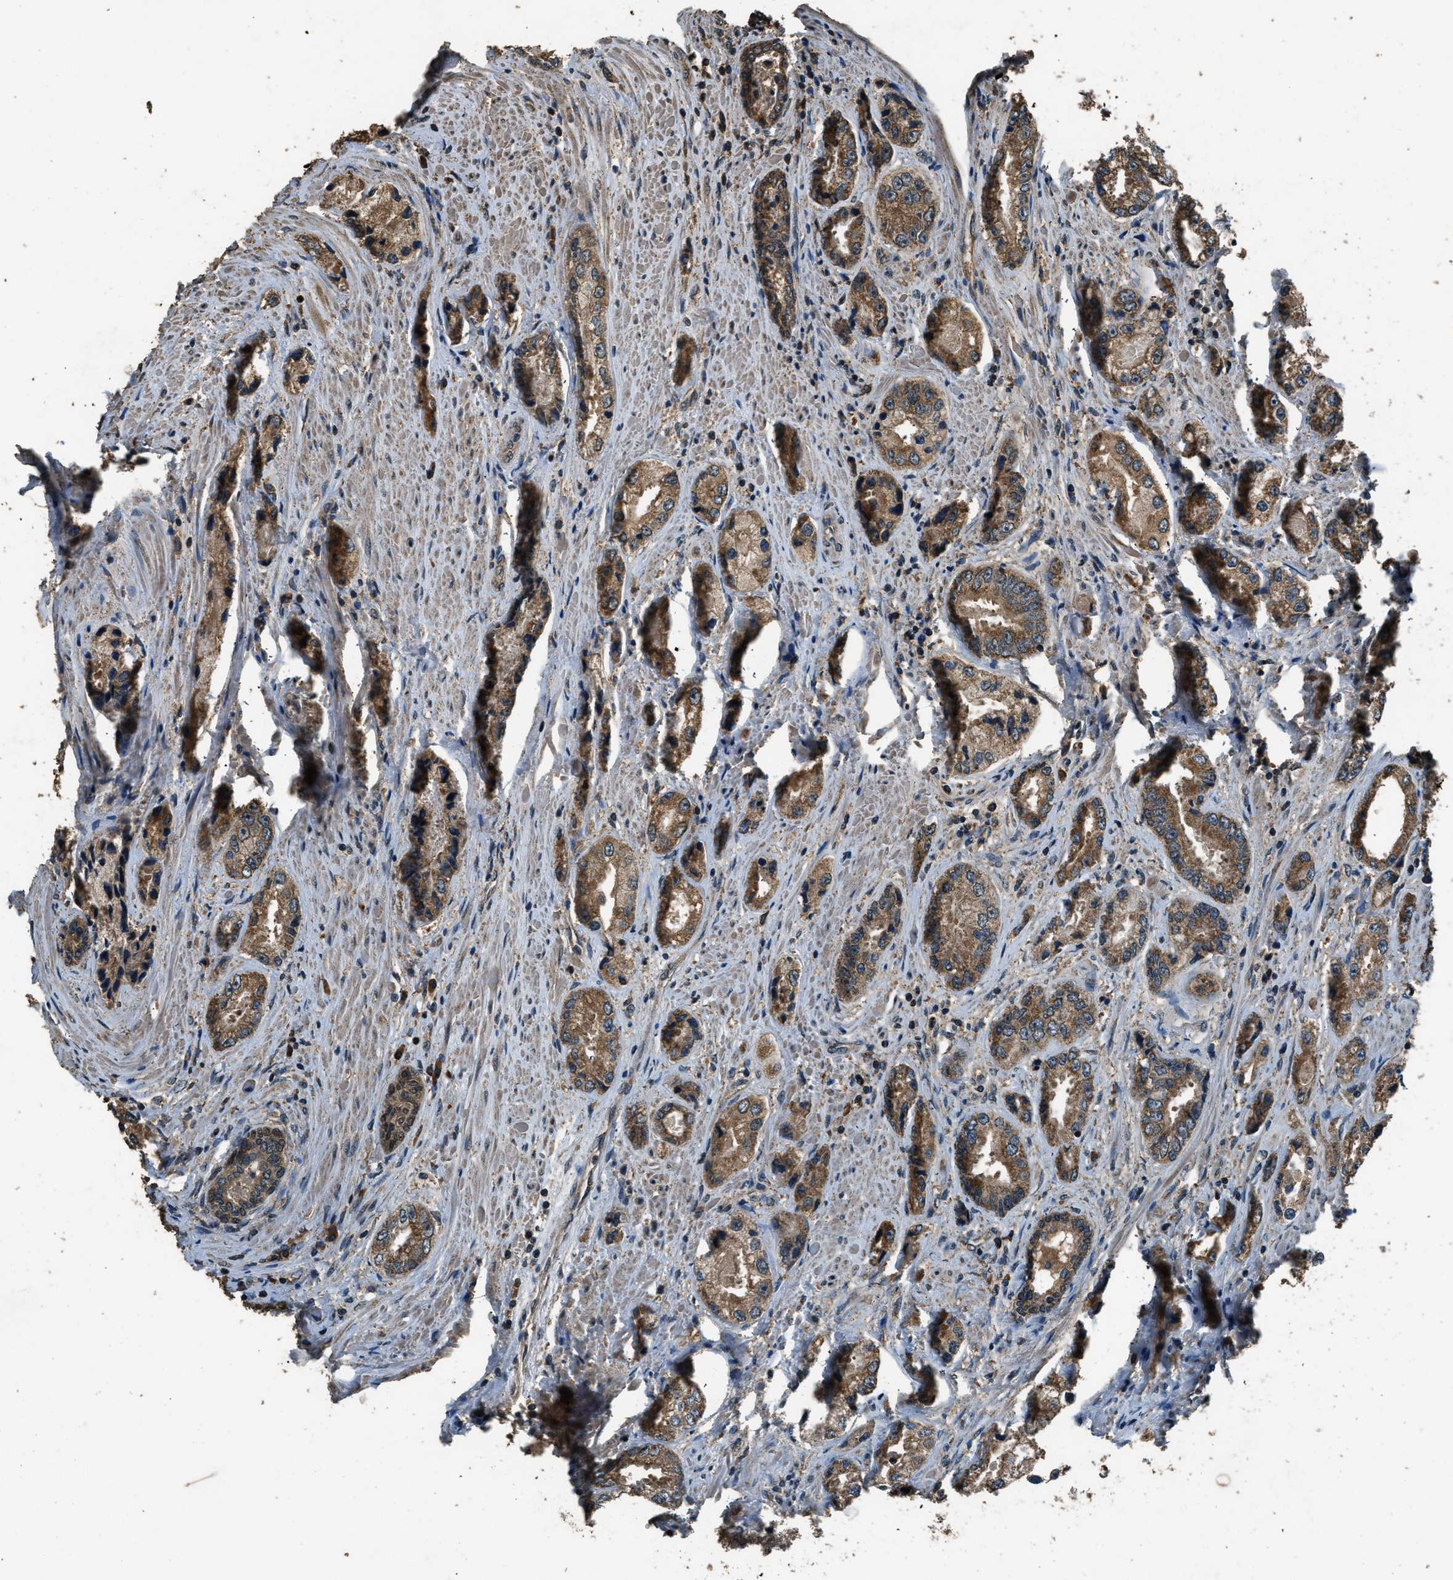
{"staining": {"intensity": "moderate", "quantity": ">75%", "location": "cytoplasmic/membranous"}, "tissue": "prostate cancer", "cell_type": "Tumor cells", "image_type": "cancer", "snomed": [{"axis": "morphology", "description": "Adenocarcinoma, High grade"}, {"axis": "topography", "description": "Prostate"}], "caption": "Immunohistochemistry of prostate cancer demonstrates medium levels of moderate cytoplasmic/membranous staining in approximately >75% of tumor cells.", "gene": "SALL3", "patient": {"sex": "male", "age": 61}}